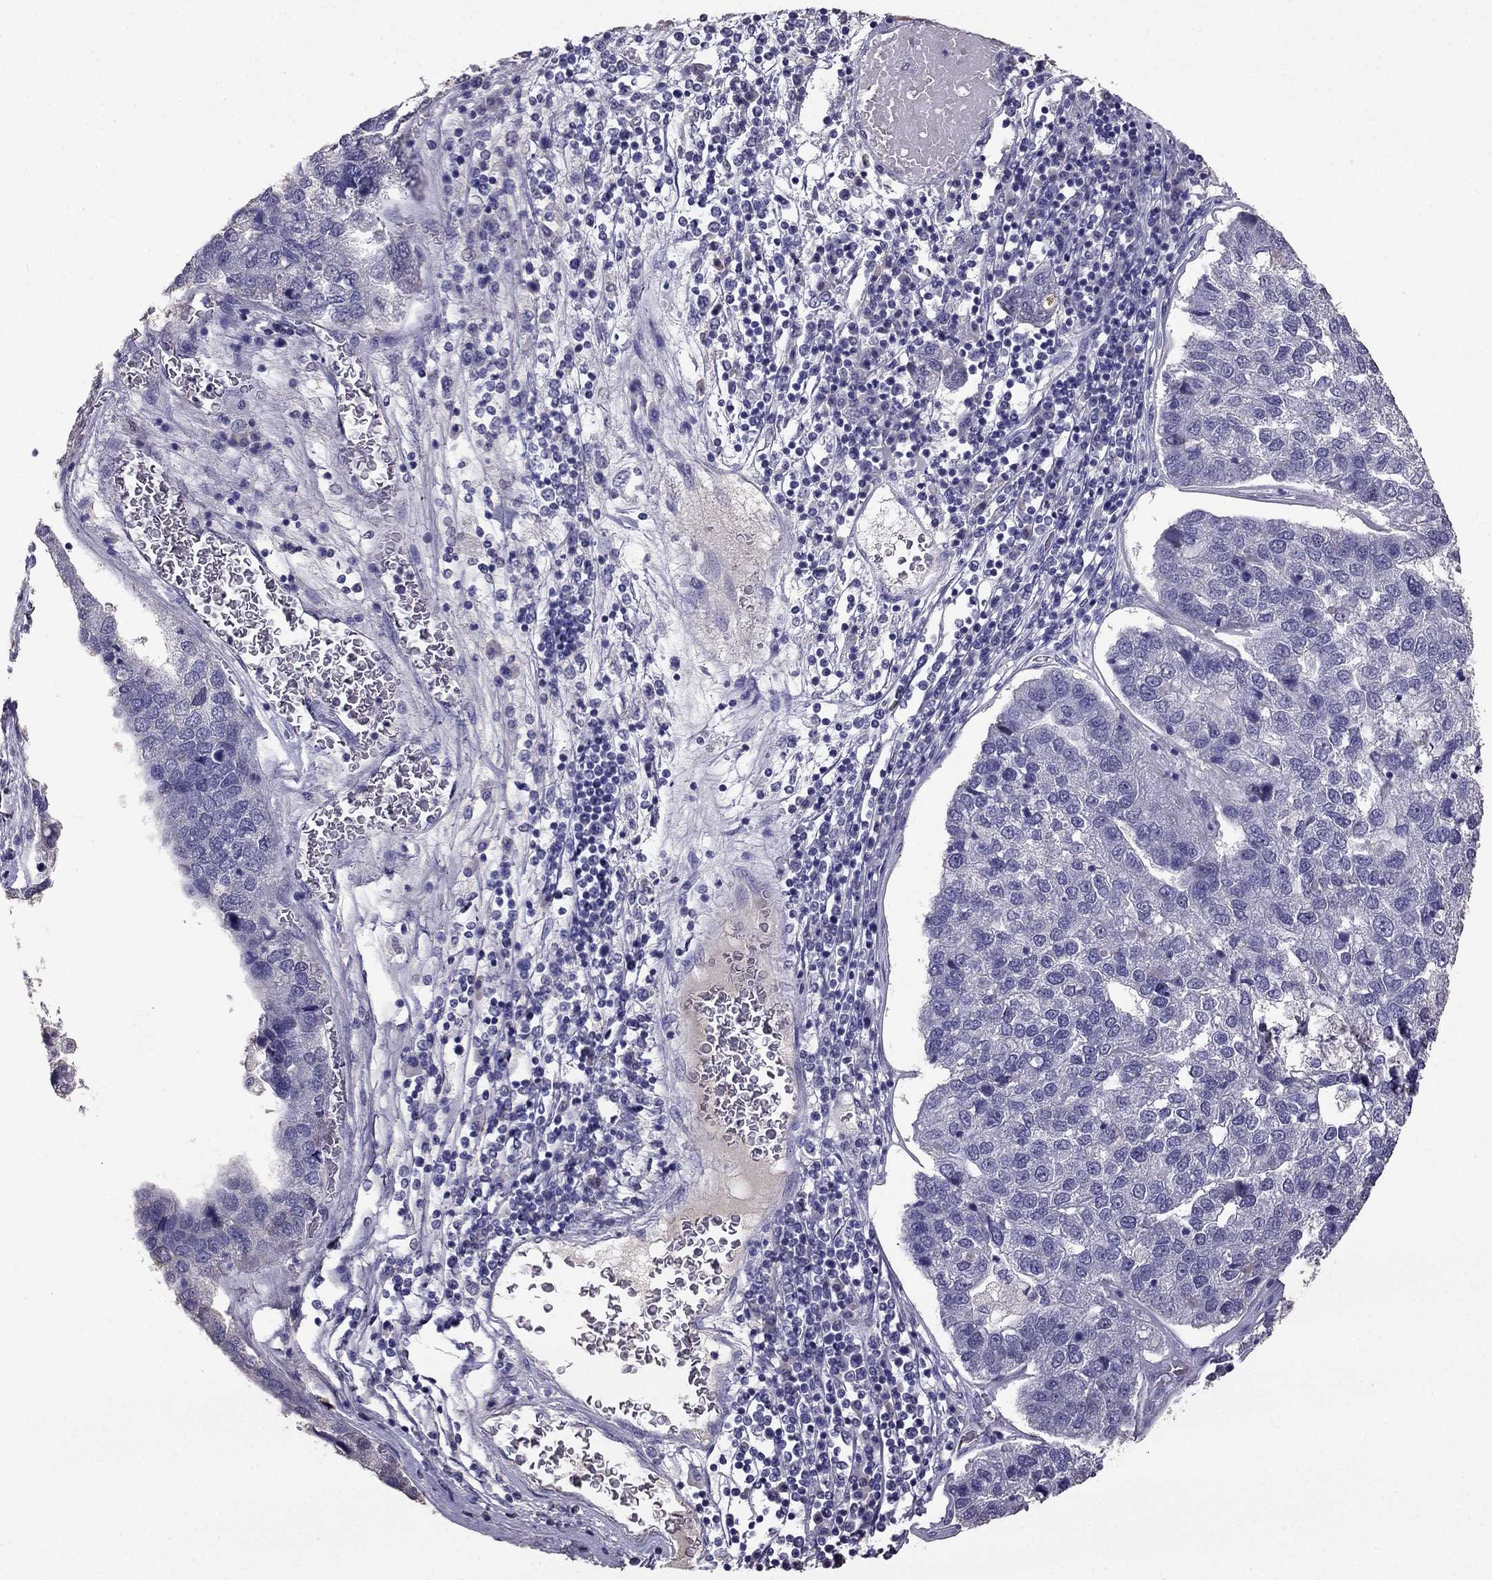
{"staining": {"intensity": "negative", "quantity": "none", "location": "none"}, "tissue": "pancreatic cancer", "cell_type": "Tumor cells", "image_type": "cancer", "snomed": [{"axis": "morphology", "description": "Adenocarcinoma, NOS"}, {"axis": "topography", "description": "Pancreas"}], "caption": "Immunohistochemistry image of human pancreatic cancer (adenocarcinoma) stained for a protein (brown), which displays no positivity in tumor cells.", "gene": "SCG5", "patient": {"sex": "female", "age": 61}}